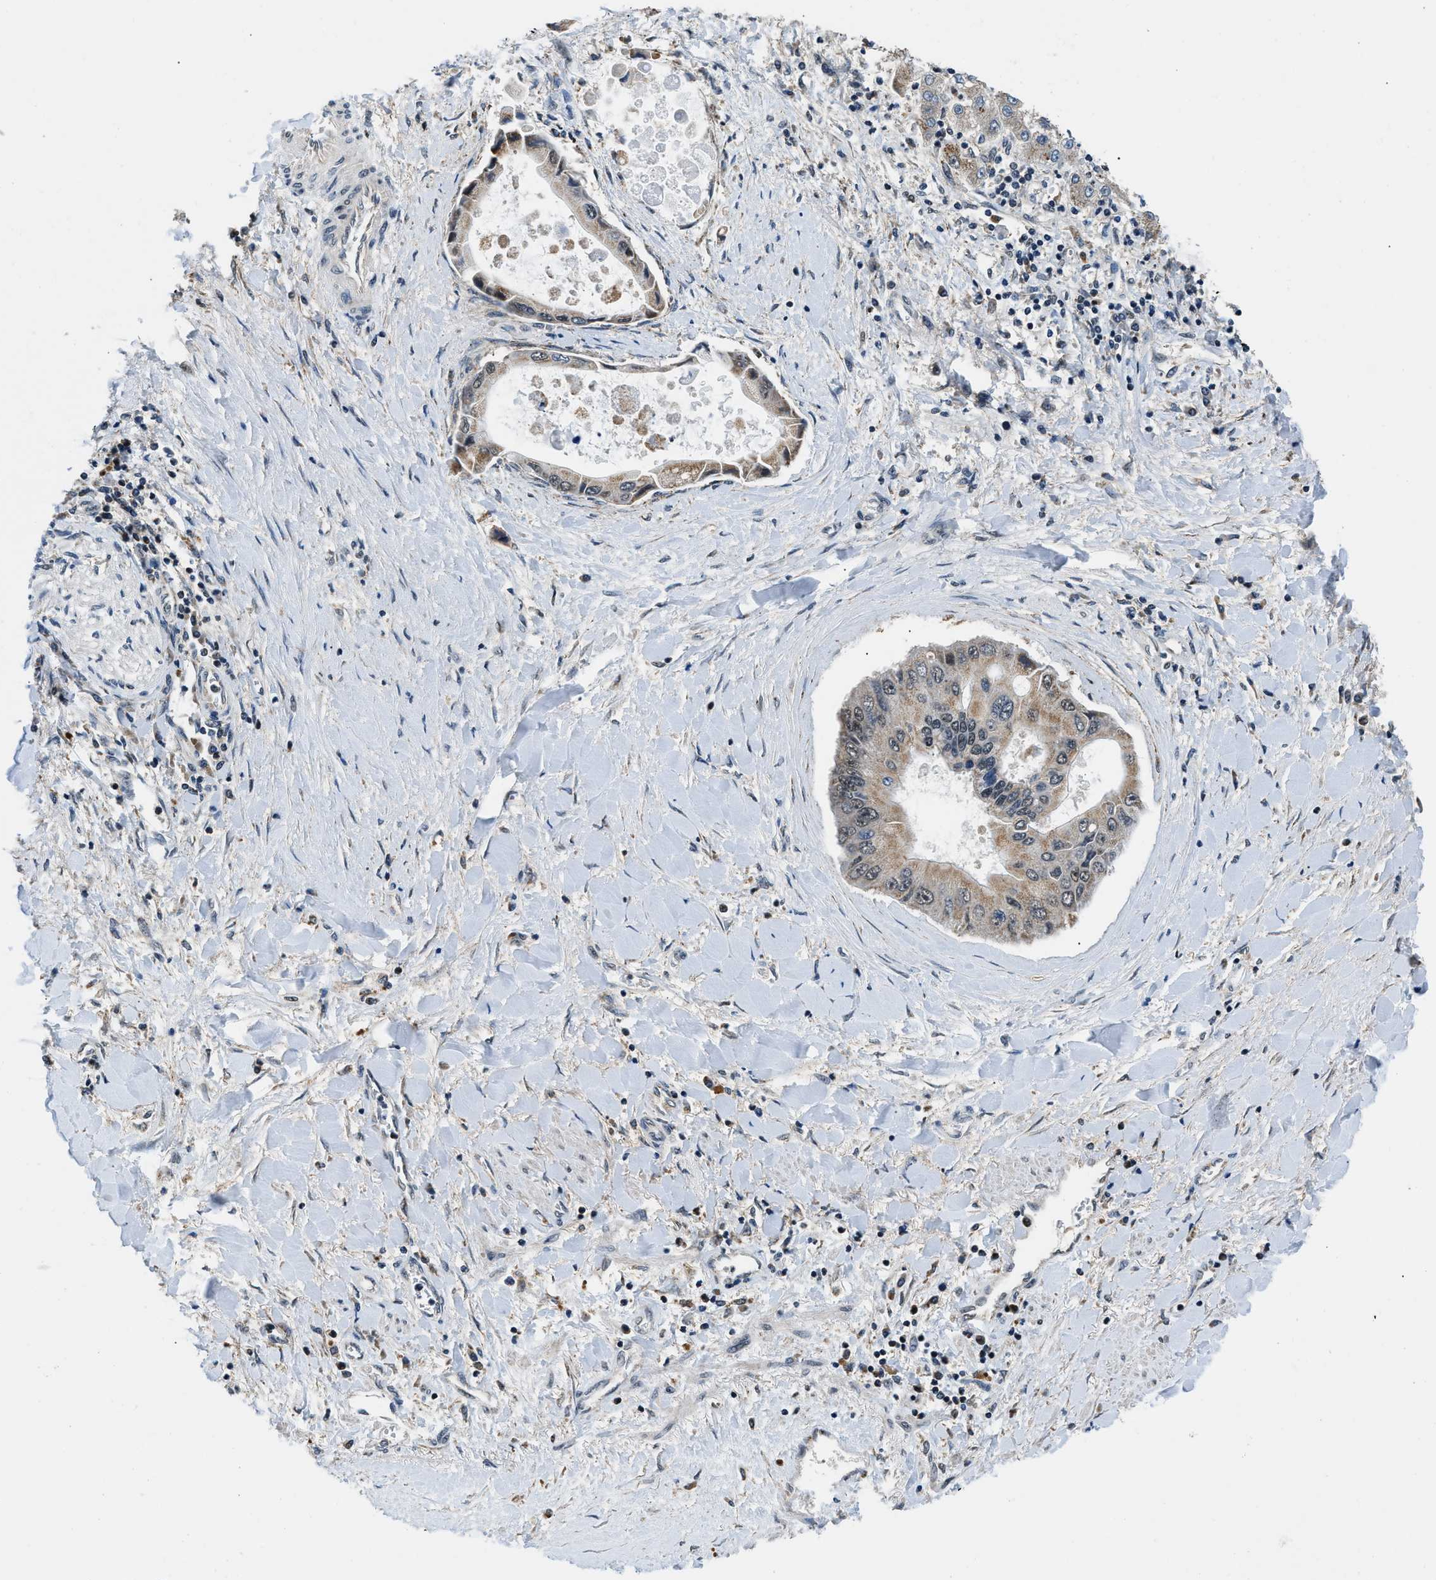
{"staining": {"intensity": "moderate", "quantity": "25%-75%", "location": "cytoplasmic/membranous,nuclear"}, "tissue": "liver cancer", "cell_type": "Tumor cells", "image_type": "cancer", "snomed": [{"axis": "morphology", "description": "Cholangiocarcinoma"}, {"axis": "topography", "description": "Liver"}], "caption": "Immunohistochemistry (DAB (3,3'-diaminobenzidine)) staining of human liver cholangiocarcinoma demonstrates moderate cytoplasmic/membranous and nuclear protein expression in approximately 25%-75% of tumor cells. Nuclei are stained in blue.", "gene": "KDM3B", "patient": {"sex": "male", "age": 50}}